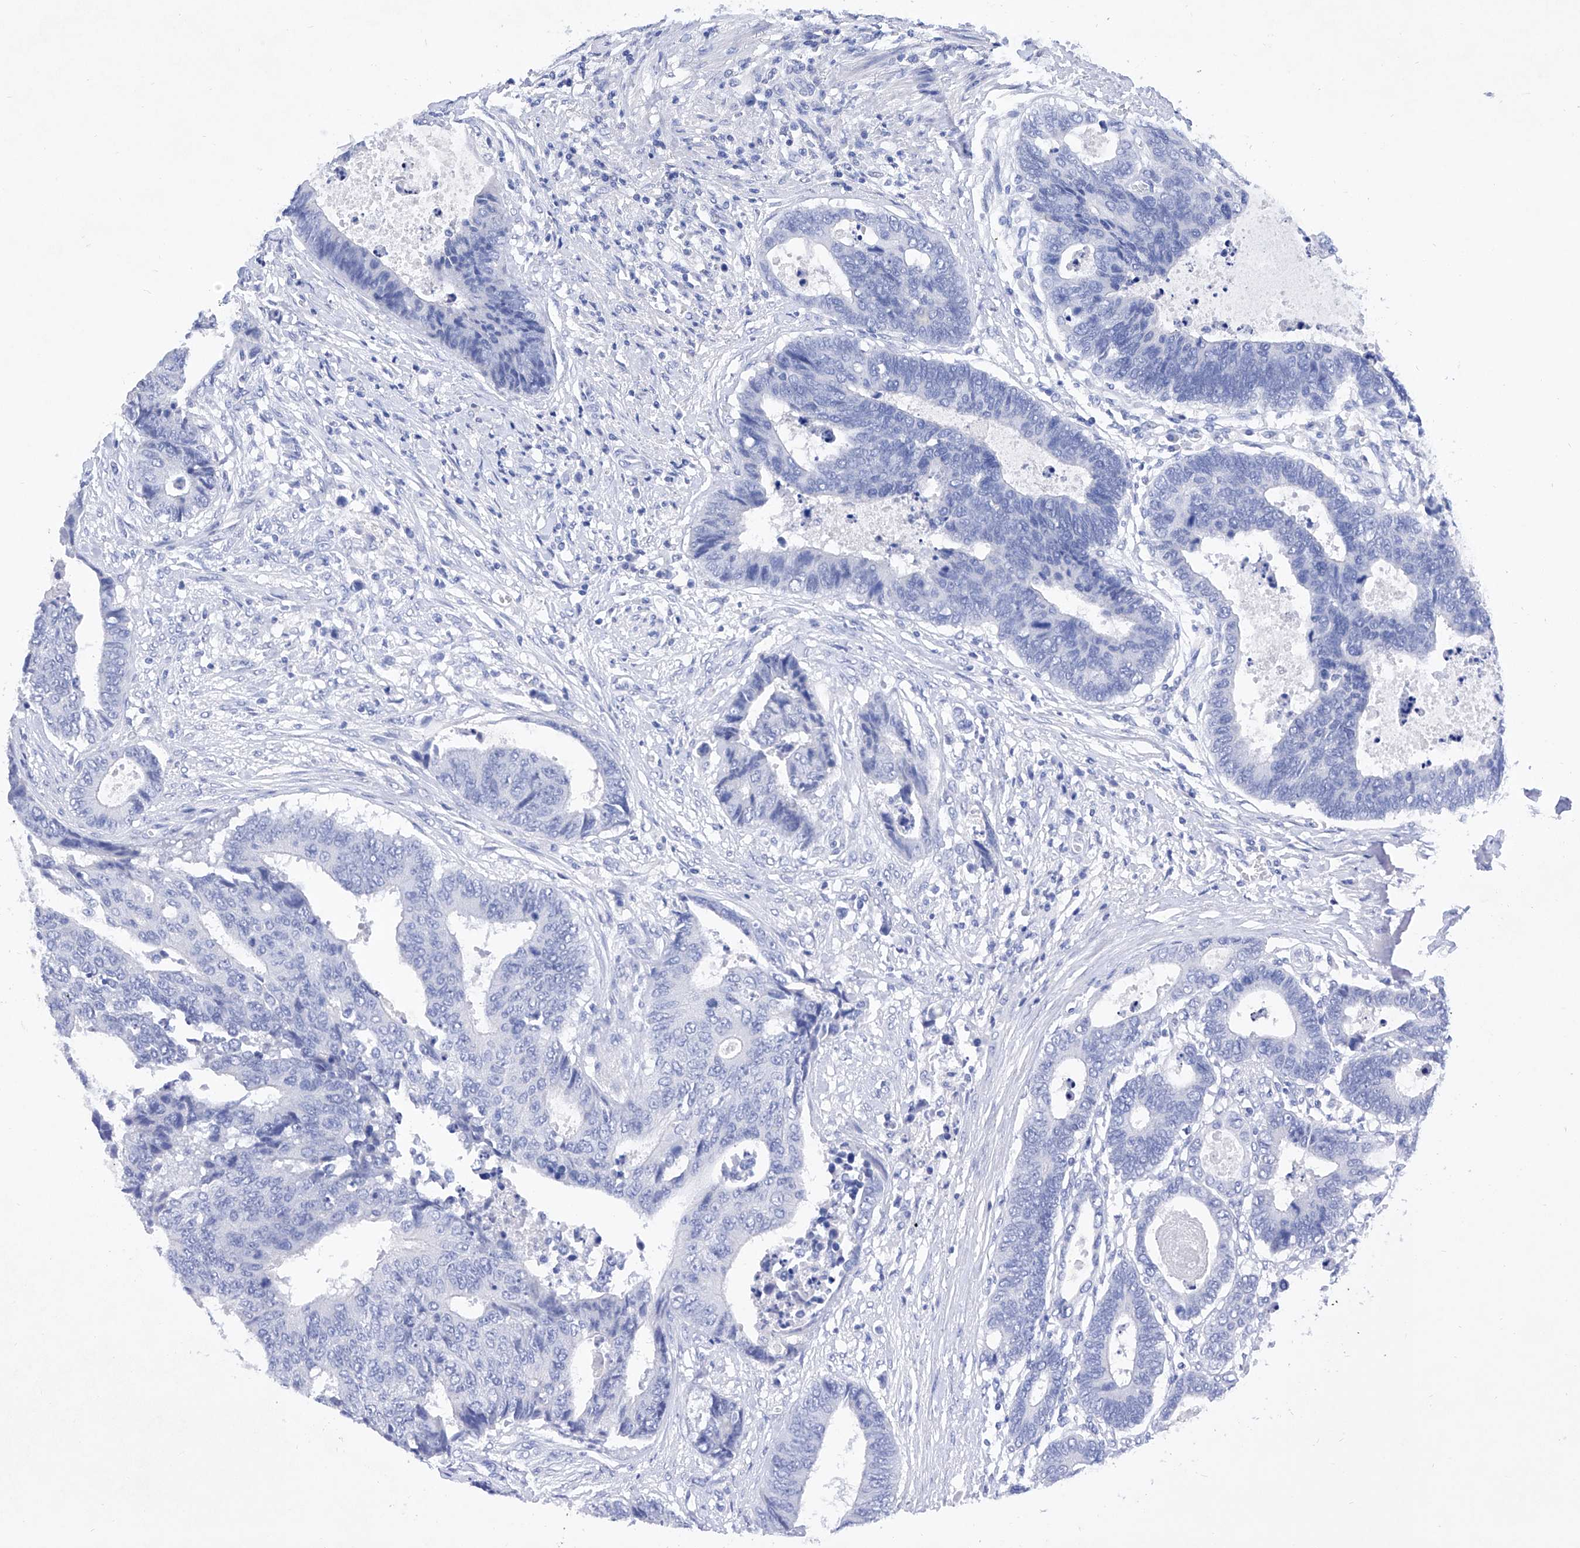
{"staining": {"intensity": "negative", "quantity": "none", "location": "none"}, "tissue": "colorectal cancer", "cell_type": "Tumor cells", "image_type": "cancer", "snomed": [{"axis": "morphology", "description": "Adenocarcinoma, NOS"}, {"axis": "topography", "description": "Rectum"}], "caption": "Tumor cells are negative for protein expression in human colorectal adenocarcinoma.", "gene": "BARX2", "patient": {"sex": "male", "age": 84}}